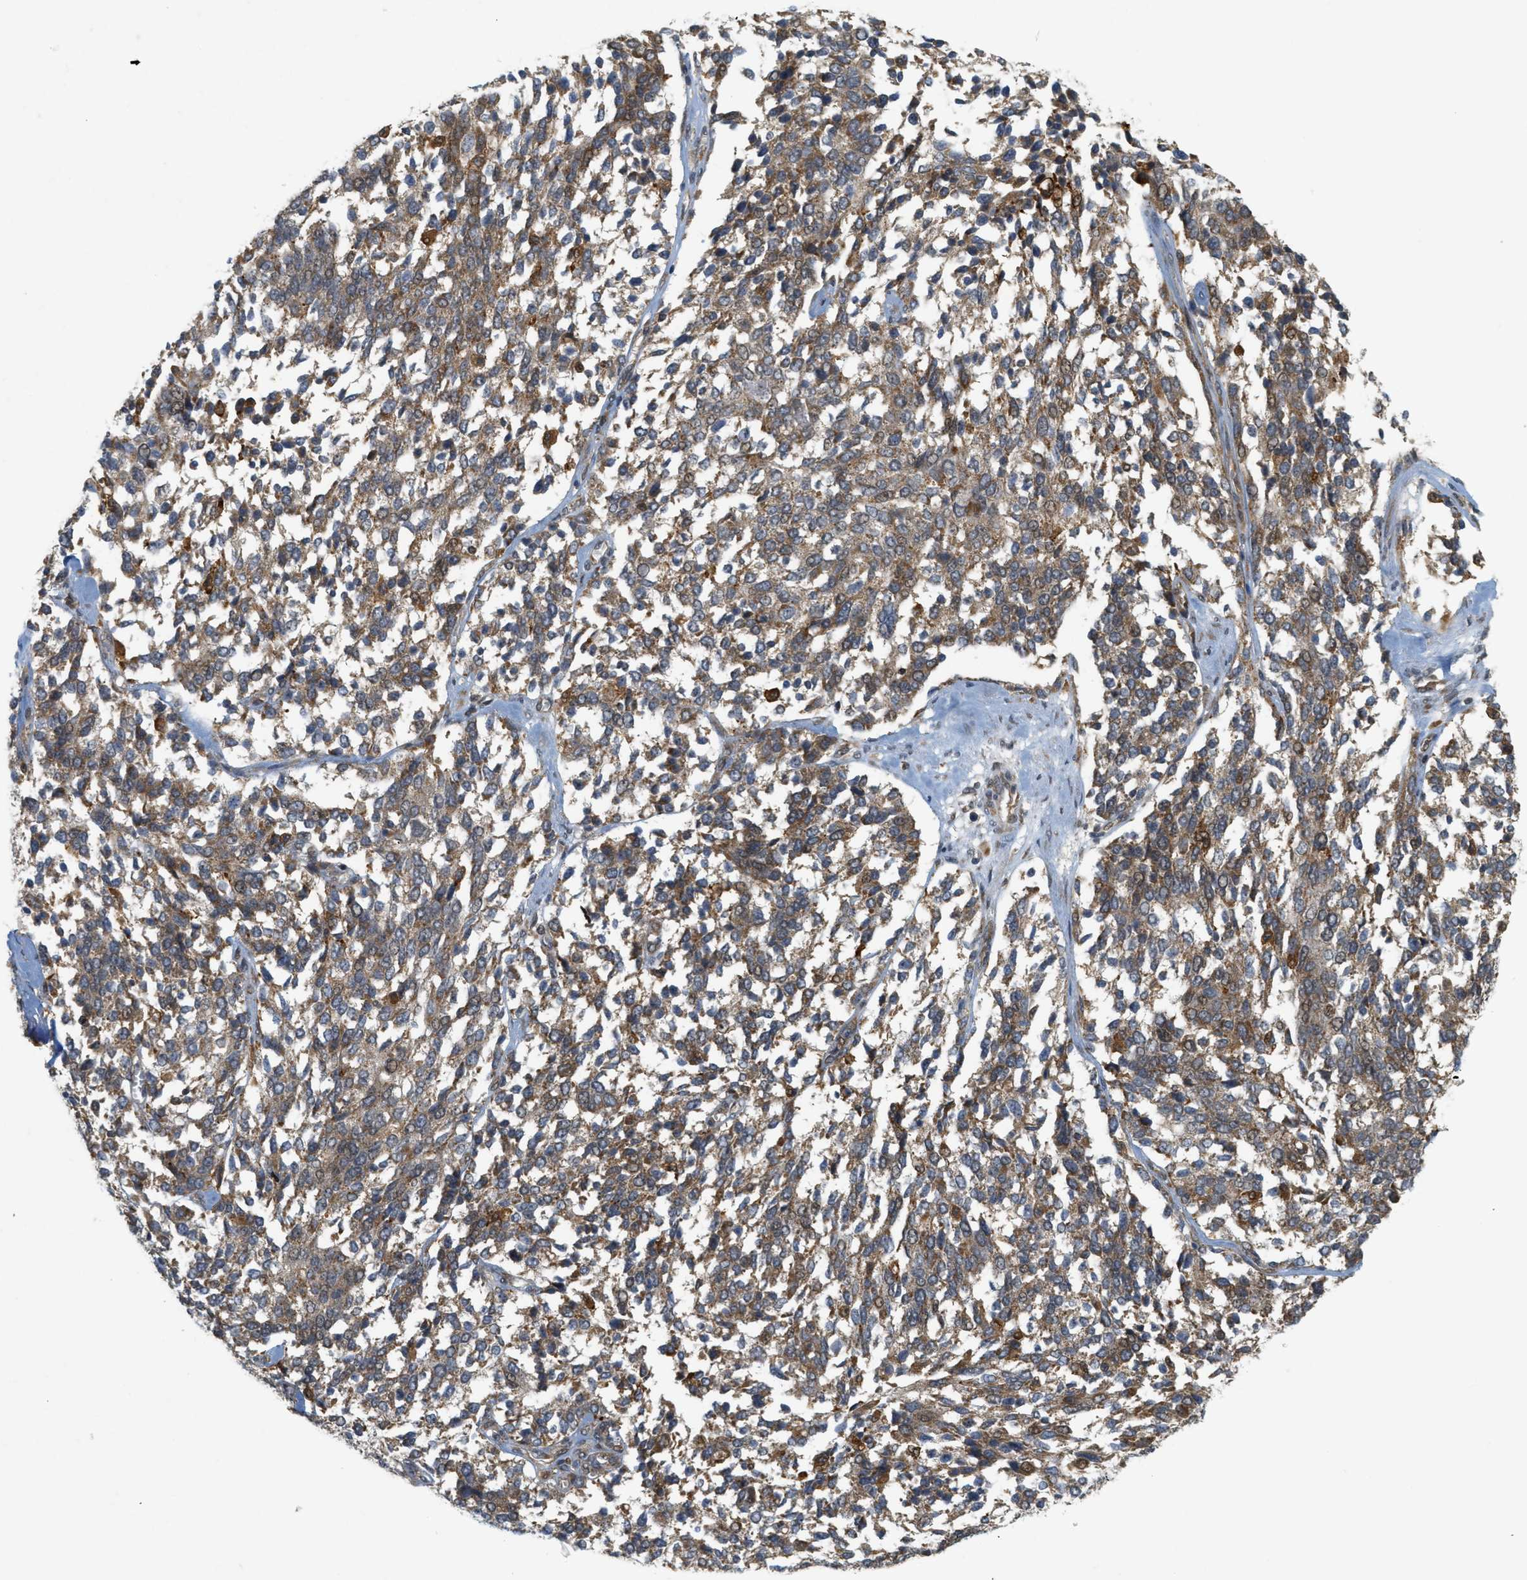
{"staining": {"intensity": "weak", "quantity": "<25%", "location": "cytoplasmic/membranous"}, "tissue": "ovarian cancer", "cell_type": "Tumor cells", "image_type": "cancer", "snomed": [{"axis": "morphology", "description": "Cystadenocarcinoma, serous, NOS"}, {"axis": "topography", "description": "Ovary"}], "caption": "This histopathology image is of ovarian cancer stained with immunohistochemistry (IHC) to label a protein in brown with the nuclei are counter-stained blue. There is no expression in tumor cells.", "gene": "PRKD1", "patient": {"sex": "female", "age": 44}}